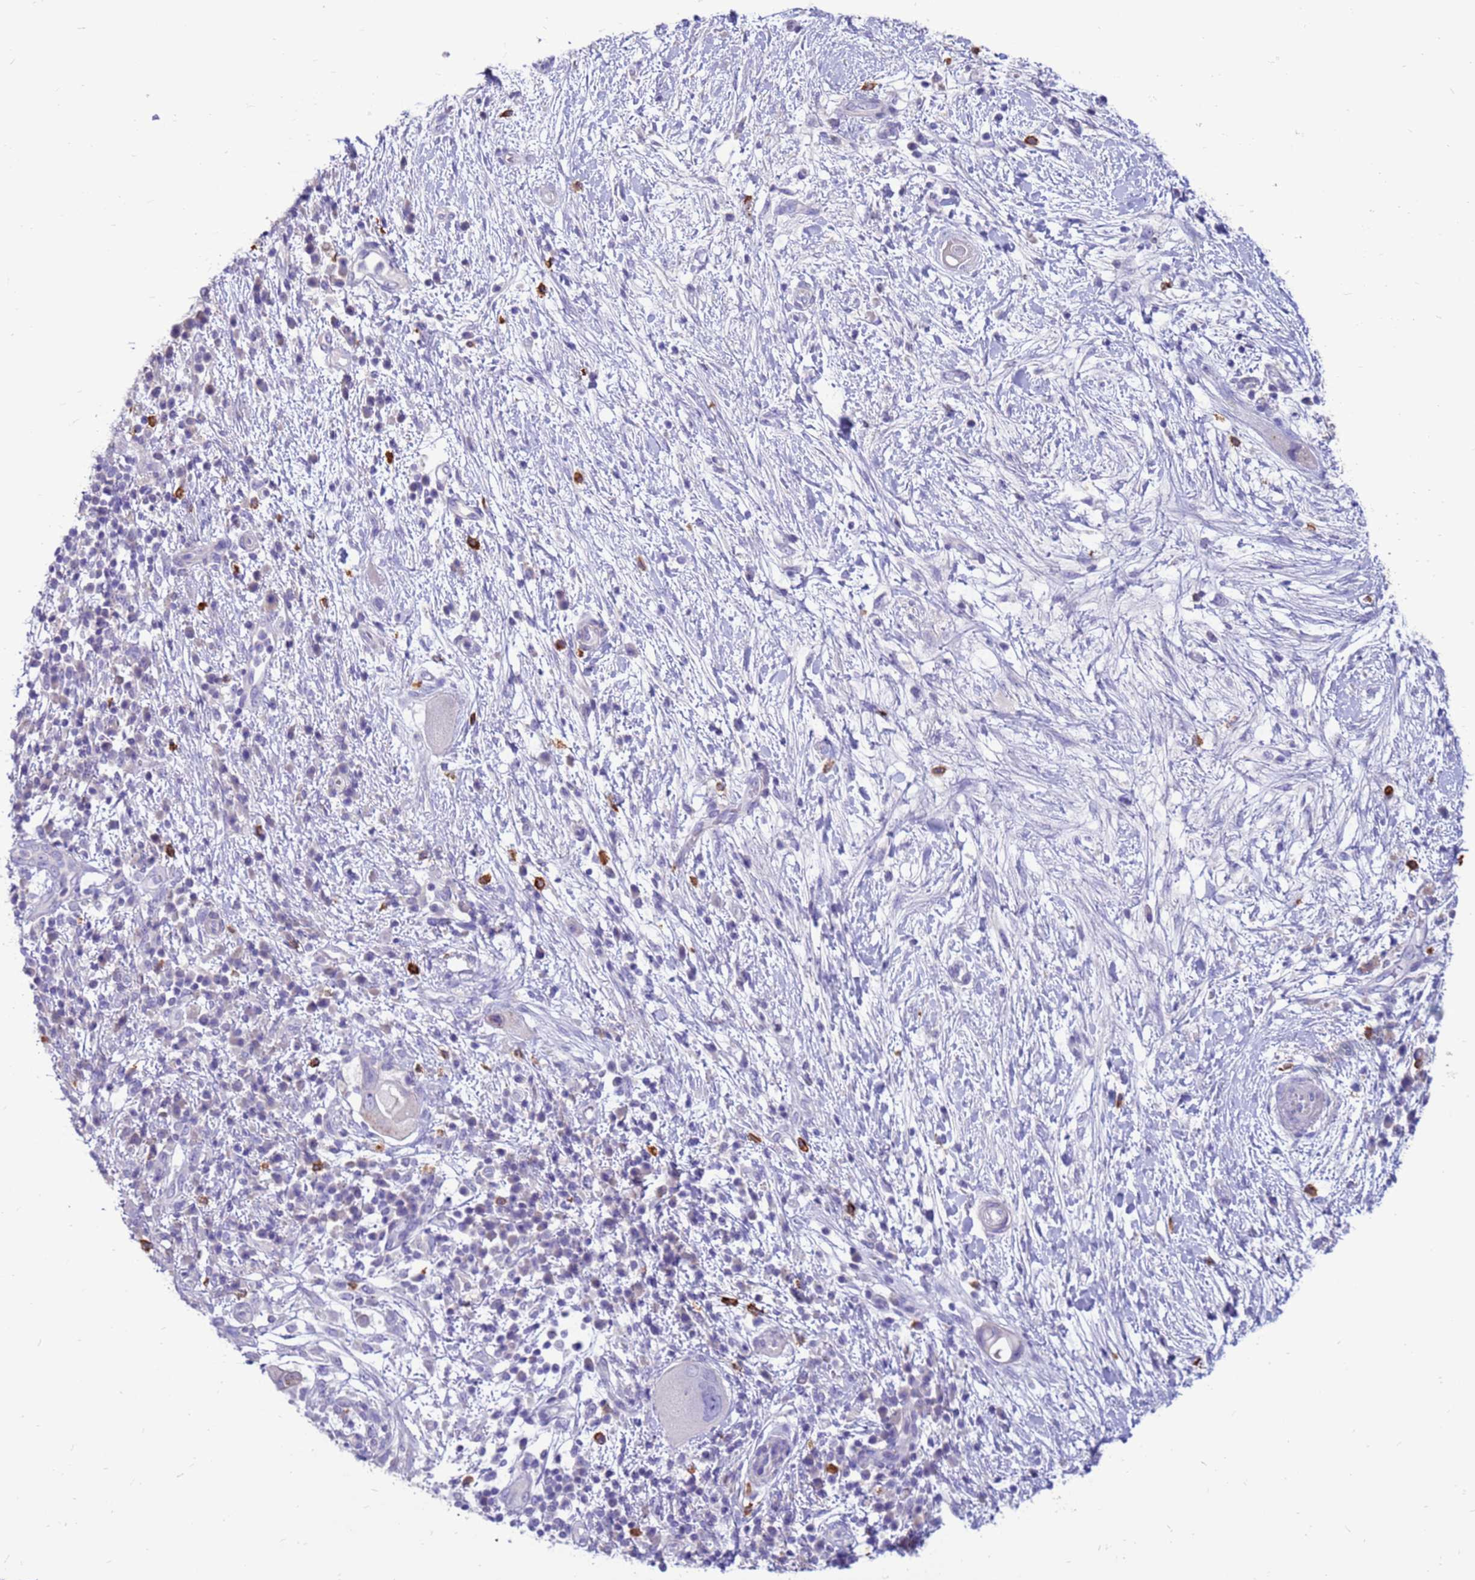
{"staining": {"intensity": "negative", "quantity": "none", "location": "none"}, "tissue": "pancreatic cancer", "cell_type": "Tumor cells", "image_type": "cancer", "snomed": [{"axis": "morphology", "description": "Adenocarcinoma, NOS"}, {"axis": "topography", "description": "Pancreas"}], "caption": "DAB (3,3'-diaminobenzidine) immunohistochemical staining of human pancreatic cancer (adenocarcinoma) demonstrates no significant positivity in tumor cells.", "gene": "PDE10A", "patient": {"sex": "male", "age": 68}}